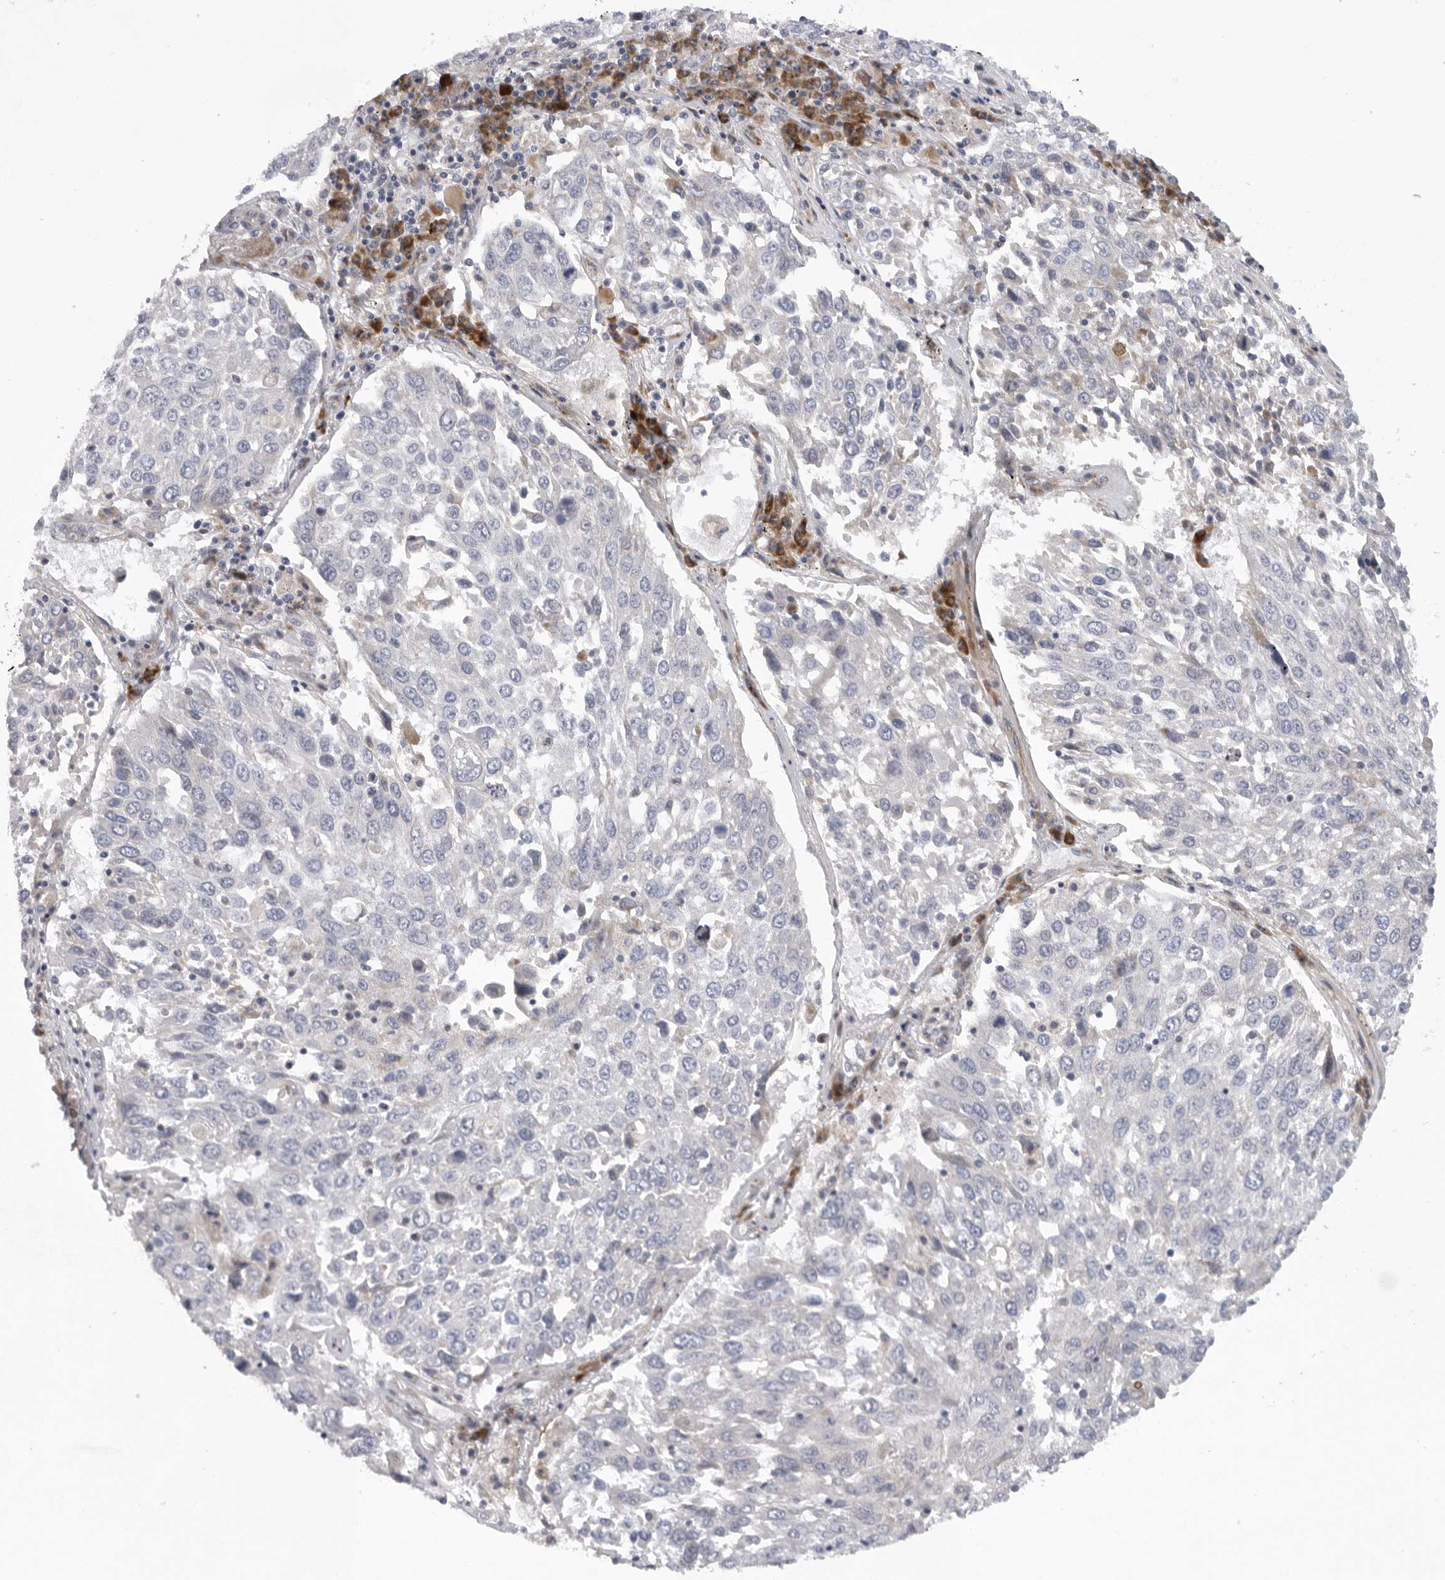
{"staining": {"intensity": "negative", "quantity": "none", "location": "none"}, "tissue": "lung cancer", "cell_type": "Tumor cells", "image_type": "cancer", "snomed": [{"axis": "morphology", "description": "Squamous cell carcinoma, NOS"}, {"axis": "topography", "description": "Lung"}], "caption": "Immunohistochemistry photomicrograph of neoplastic tissue: human lung squamous cell carcinoma stained with DAB displays no significant protein positivity in tumor cells.", "gene": "USP24", "patient": {"sex": "male", "age": 65}}